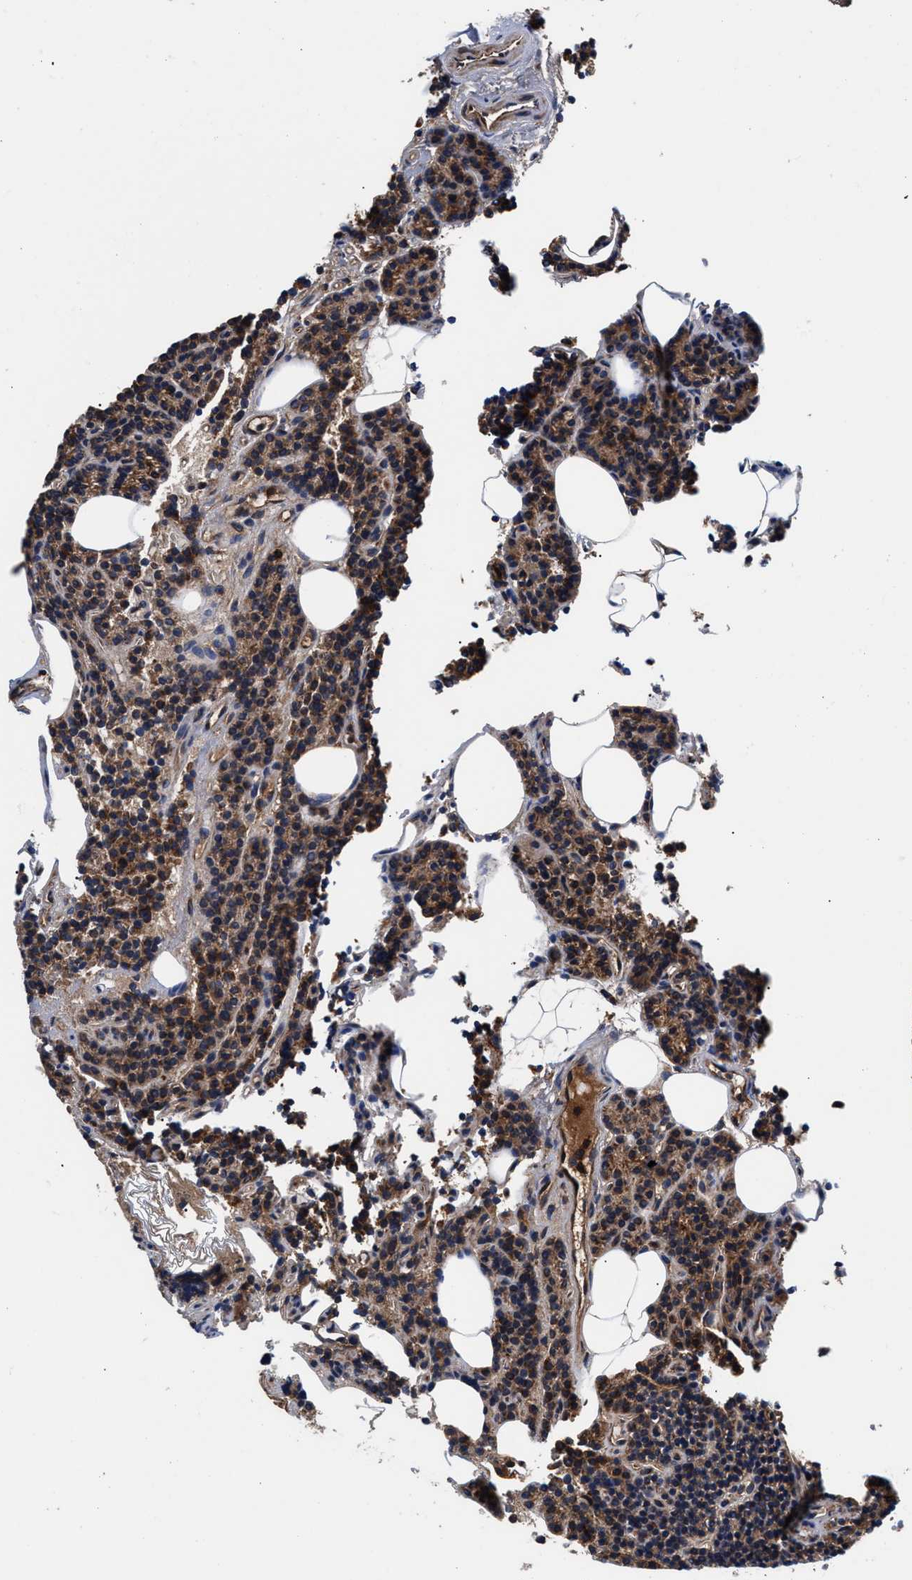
{"staining": {"intensity": "strong", "quantity": ">75%", "location": "cytoplasmic/membranous"}, "tissue": "parathyroid gland", "cell_type": "Glandular cells", "image_type": "normal", "snomed": [{"axis": "morphology", "description": "Normal tissue, NOS"}, {"axis": "morphology", "description": "Adenoma, NOS"}, {"axis": "topography", "description": "Parathyroid gland"}], "caption": "Protein expression analysis of unremarkable parathyroid gland shows strong cytoplasmic/membranous positivity in about >75% of glandular cells. (Brightfield microscopy of DAB IHC at high magnification).", "gene": "ENSG00000286112", "patient": {"sex": "female", "age": 43}}